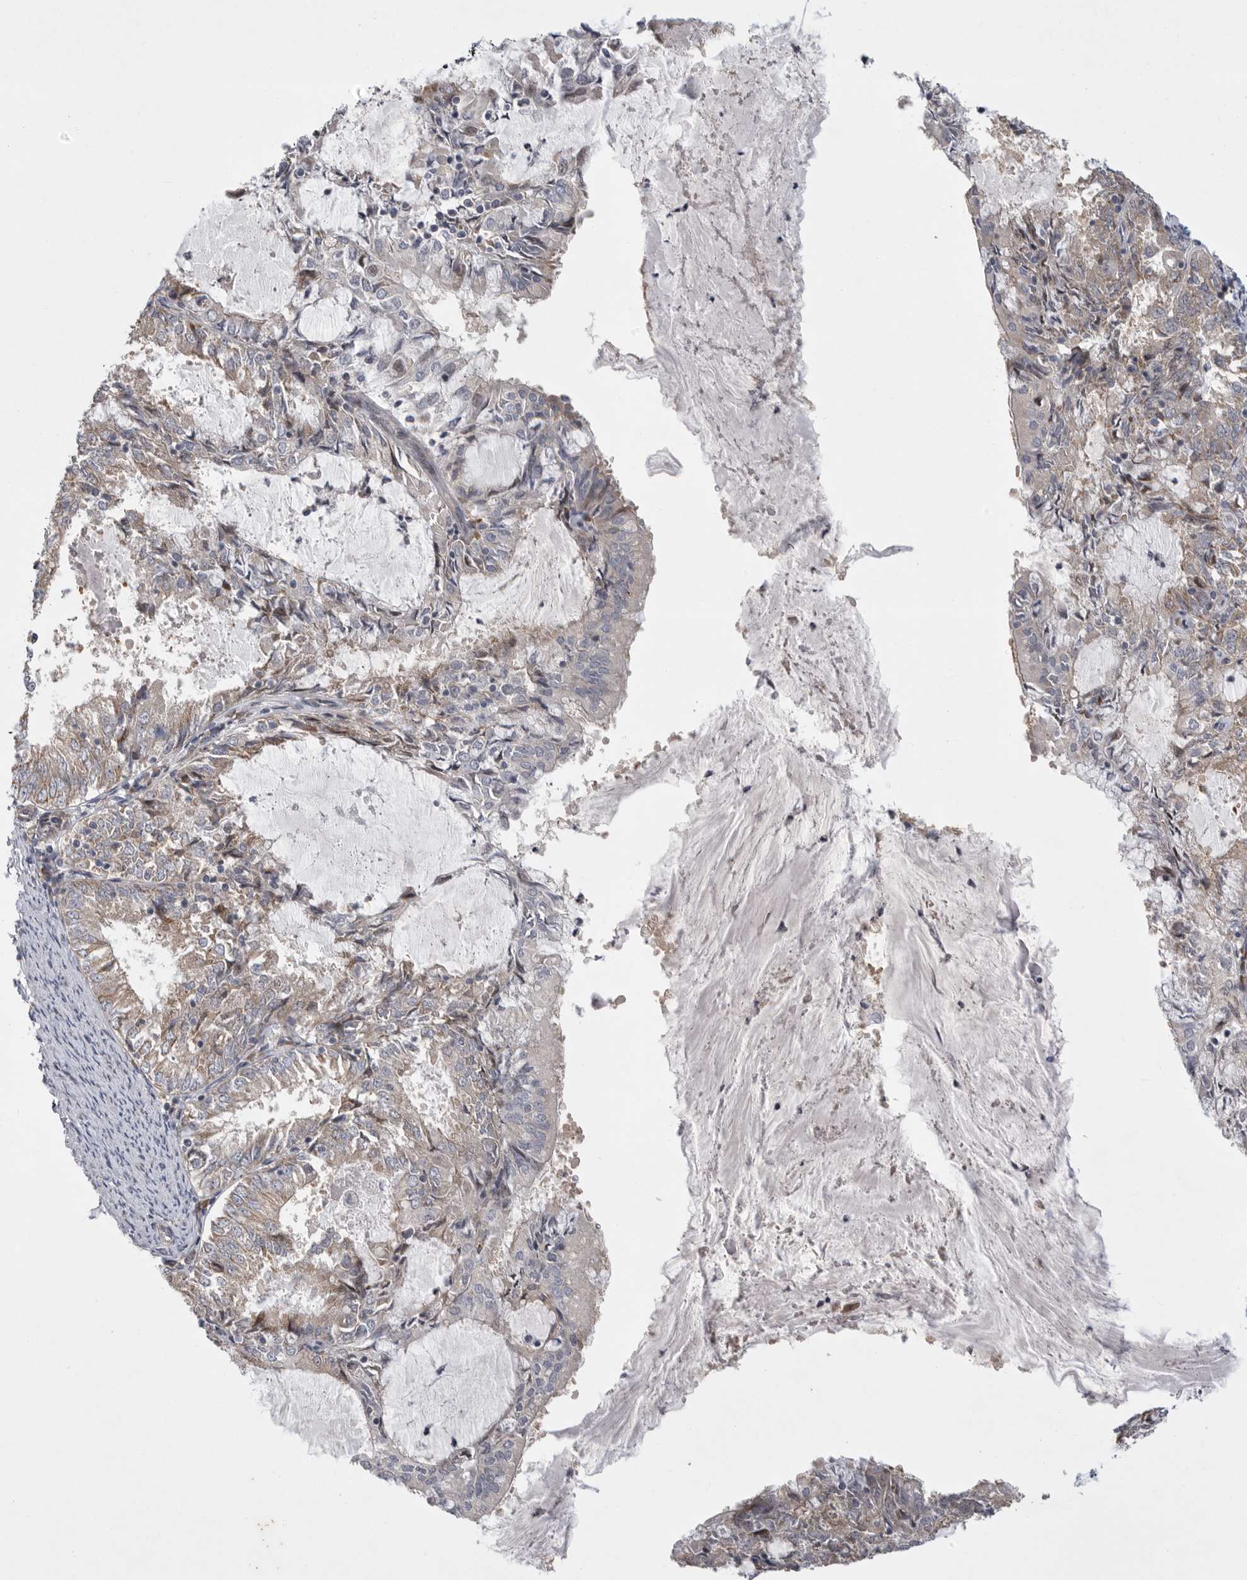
{"staining": {"intensity": "moderate", "quantity": "<25%", "location": "cytoplasmic/membranous"}, "tissue": "endometrial cancer", "cell_type": "Tumor cells", "image_type": "cancer", "snomed": [{"axis": "morphology", "description": "Adenocarcinoma, NOS"}, {"axis": "topography", "description": "Endometrium"}], "caption": "Adenocarcinoma (endometrial) tissue exhibits moderate cytoplasmic/membranous expression in about <25% of tumor cells, visualized by immunohistochemistry.", "gene": "FBXO43", "patient": {"sex": "female", "age": 57}}